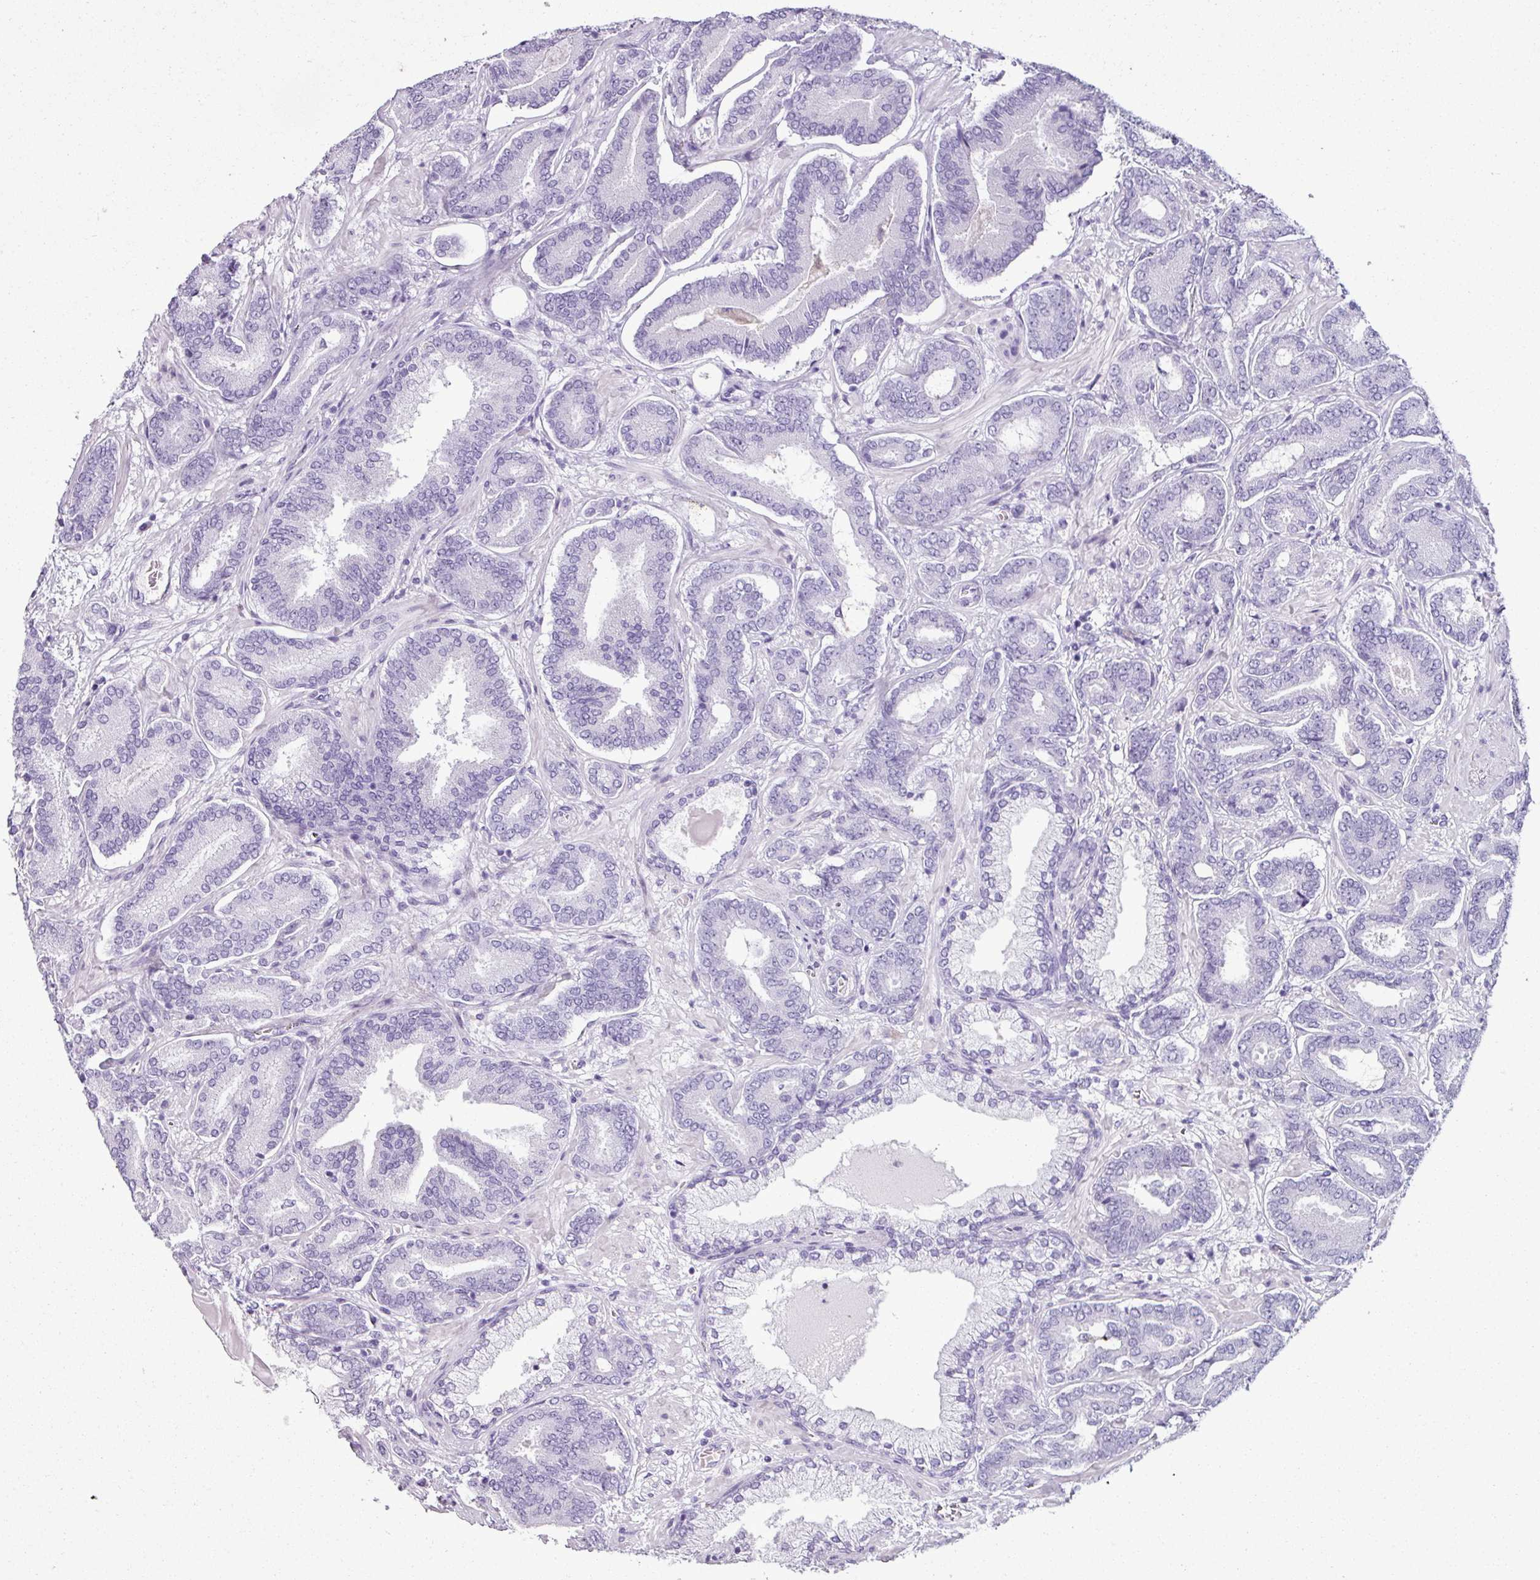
{"staining": {"intensity": "negative", "quantity": "none", "location": "none"}, "tissue": "prostate cancer", "cell_type": "Tumor cells", "image_type": "cancer", "snomed": [{"axis": "morphology", "description": "Adenocarcinoma, Low grade"}, {"axis": "topography", "description": "Prostate and seminal vesicle, NOS"}], "caption": "Low-grade adenocarcinoma (prostate) was stained to show a protein in brown. There is no significant staining in tumor cells.", "gene": "SCT", "patient": {"sex": "male", "age": 61}}